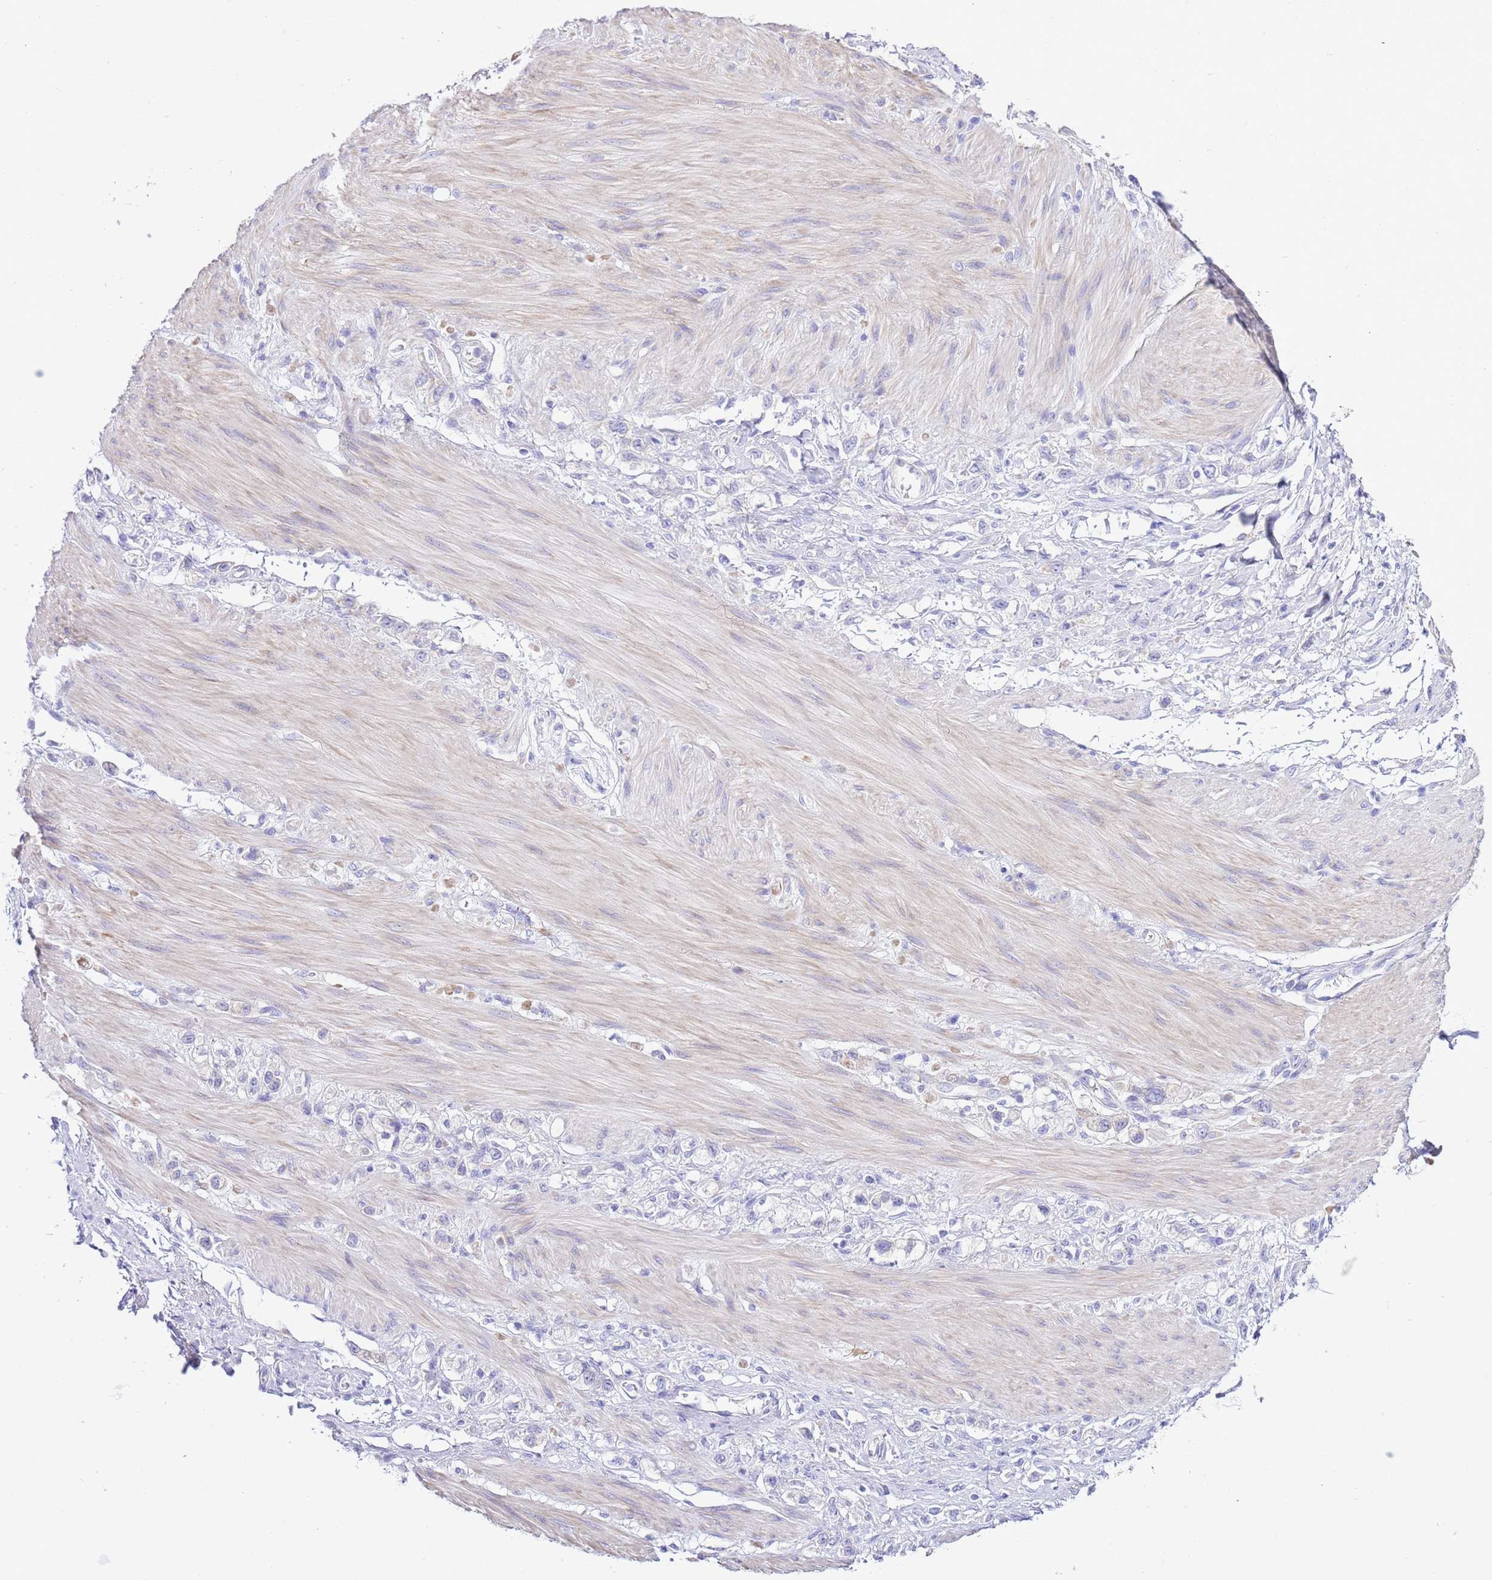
{"staining": {"intensity": "negative", "quantity": "none", "location": "none"}, "tissue": "stomach cancer", "cell_type": "Tumor cells", "image_type": "cancer", "snomed": [{"axis": "morphology", "description": "Adenocarcinoma, NOS"}, {"axis": "topography", "description": "Stomach"}], "caption": "Histopathology image shows no significant protein expression in tumor cells of stomach cancer (adenocarcinoma).", "gene": "RPS10", "patient": {"sex": "female", "age": 65}}